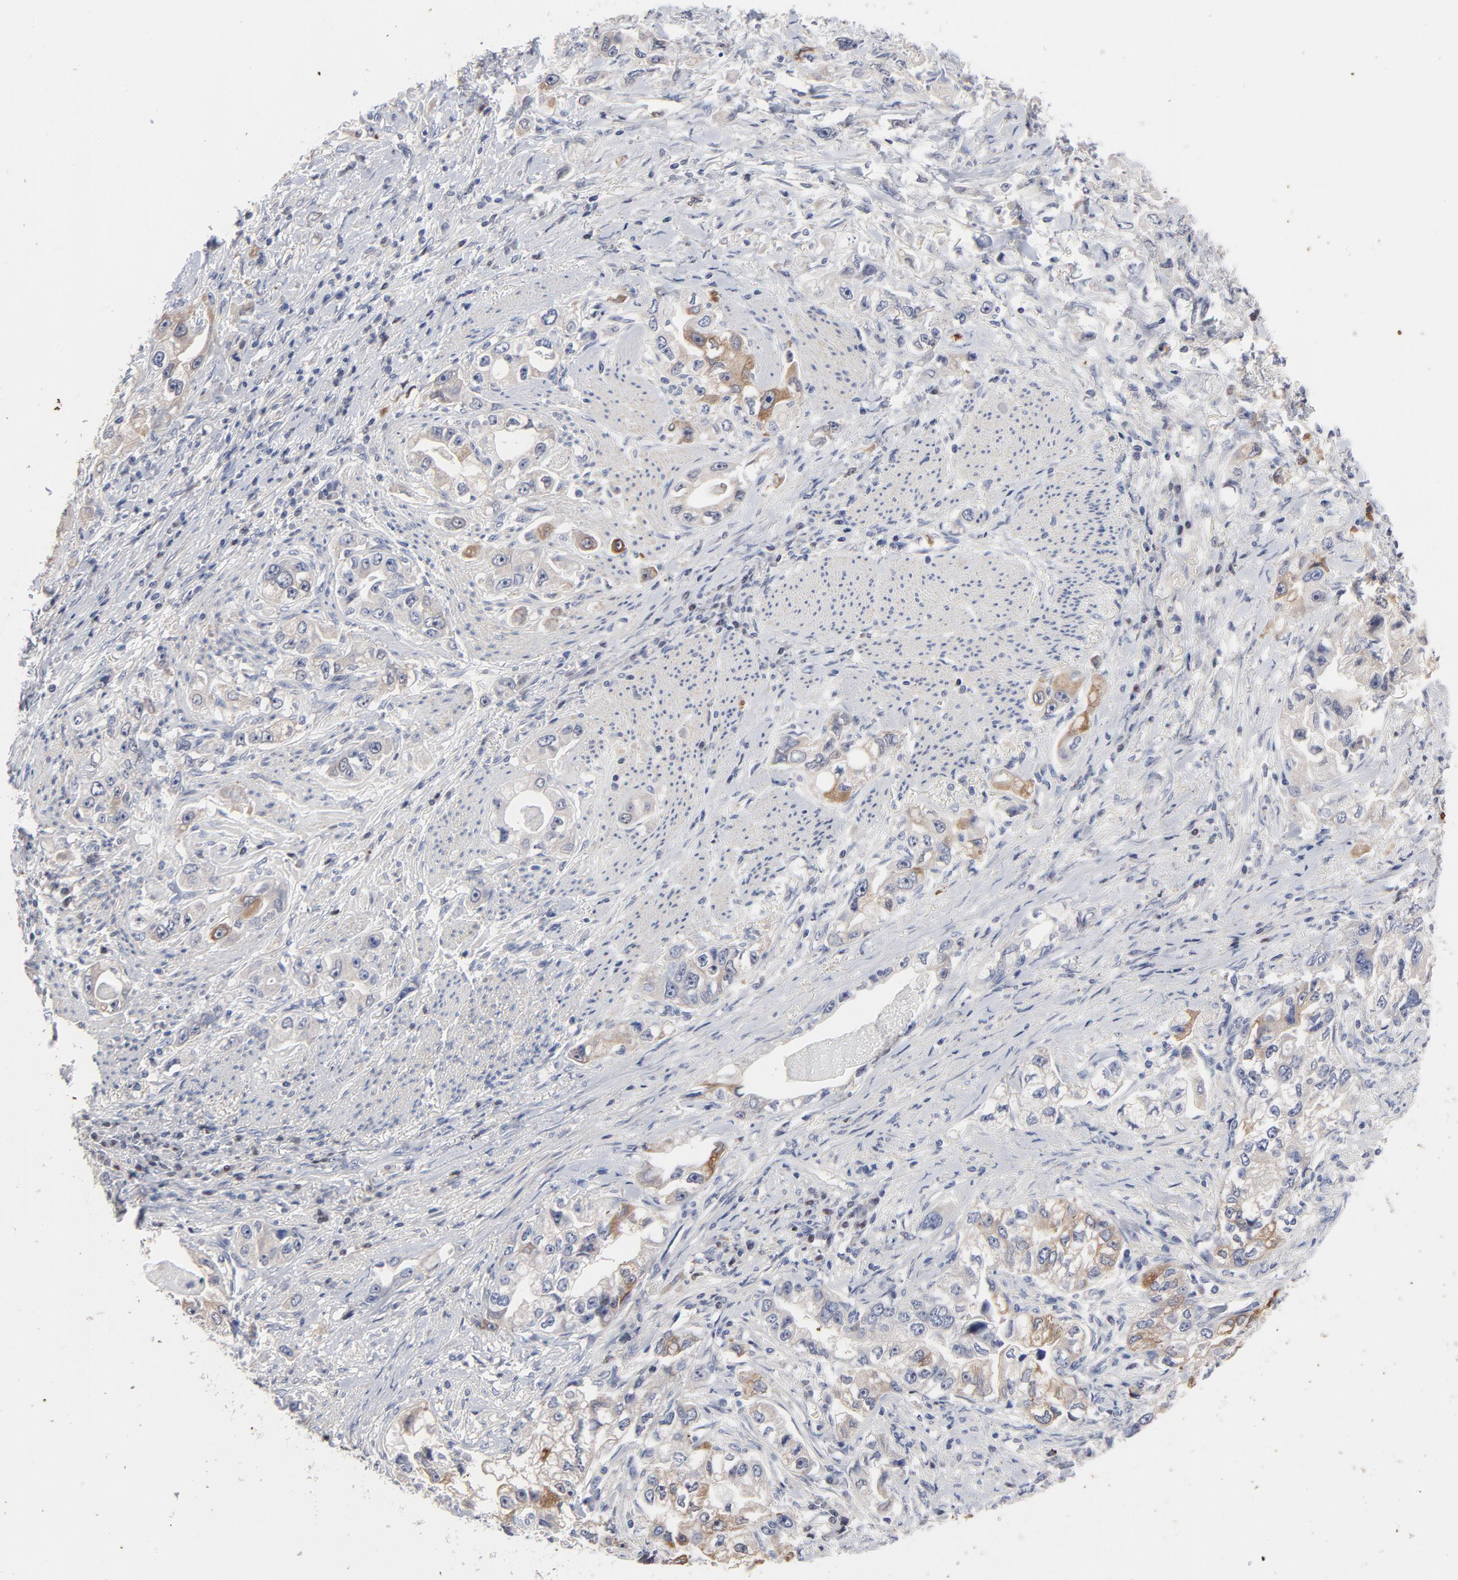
{"staining": {"intensity": "moderate", "quantity": "<25%", "location": "cytoplasmic/membranous"}, "tissue": "stomach cancer", "cell_type": "Tumor cells", "image_type": "cancer", "snomed": [{"axis": "morphology", "description": "Adenocarcinoma, NOS"}, {"axis": "topography", "description": "Stomach, lower"}], "caption": "Immunohistochemical staining of human stomach cancer reveals moderate cytoplasmic/membranous protein staining in about <25% of tumor cells.", "gene": "AADAC", "patient": {"sex": "female", "age": 93}}